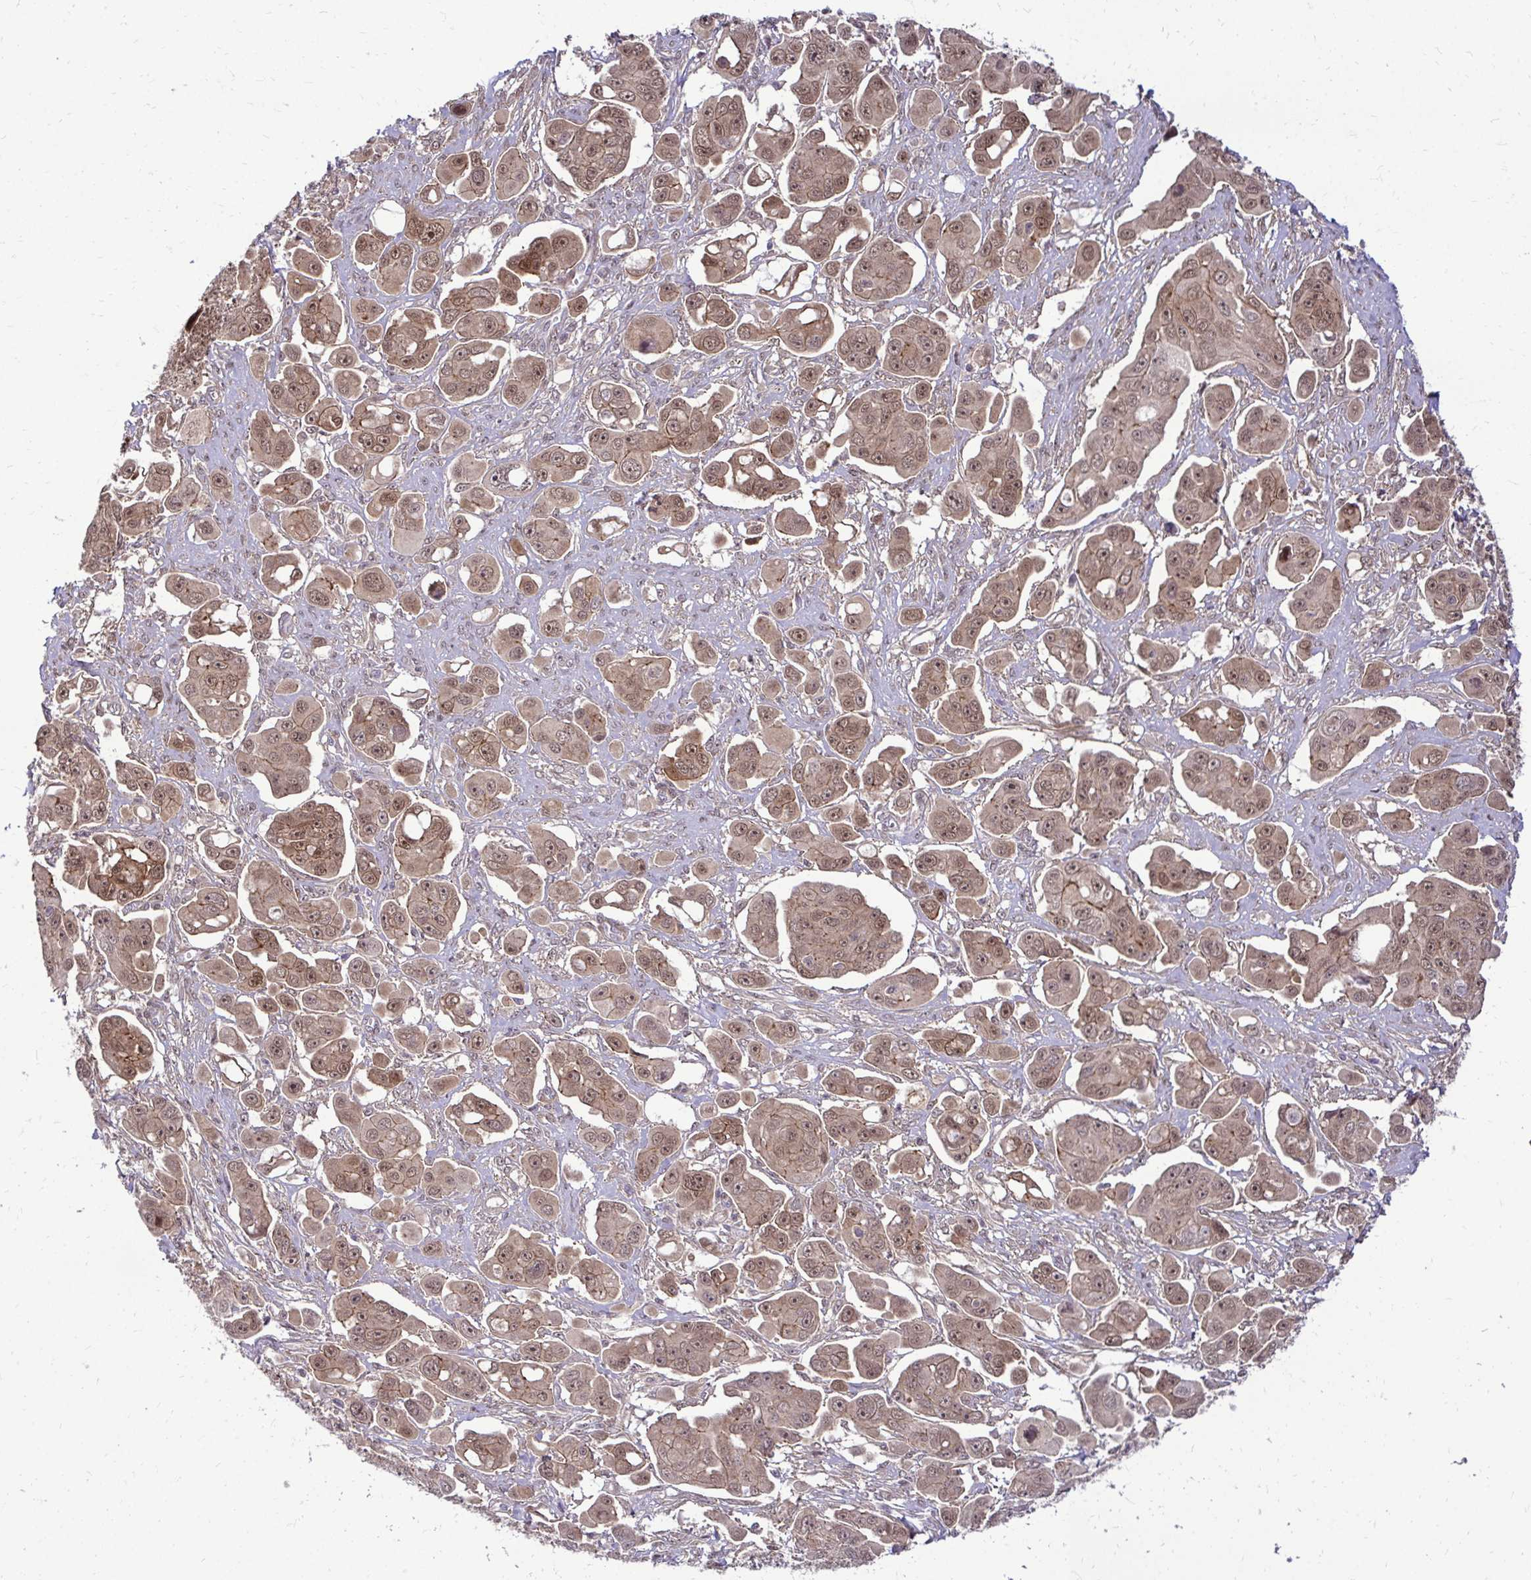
{"staining": {"intensity": "moderate", "quantity": ">75%", "location": "cytoplasmic/membranous,nuclear"}, "tissue": "ovarian cancer", "cell_type": "Tumor cells", "image_type": "cancer", "snomed": [{"axis": "morphology", "description": "Carcinoma, endometroid"}, {"axis": "topography", "description": "Ovary"}], "caption": "An image of ovarian endometroid carcinoma stained for a protein displays moderate cytoplasmic/membranous and nuclear brown staining in tumor cells. The staining was performed using DAB, with brown indicating positive protein expression. Nuclei are stained blue with hematoxylin.", "gene": "TRIP6", "patient": {"sex": "female", "age": 70}}